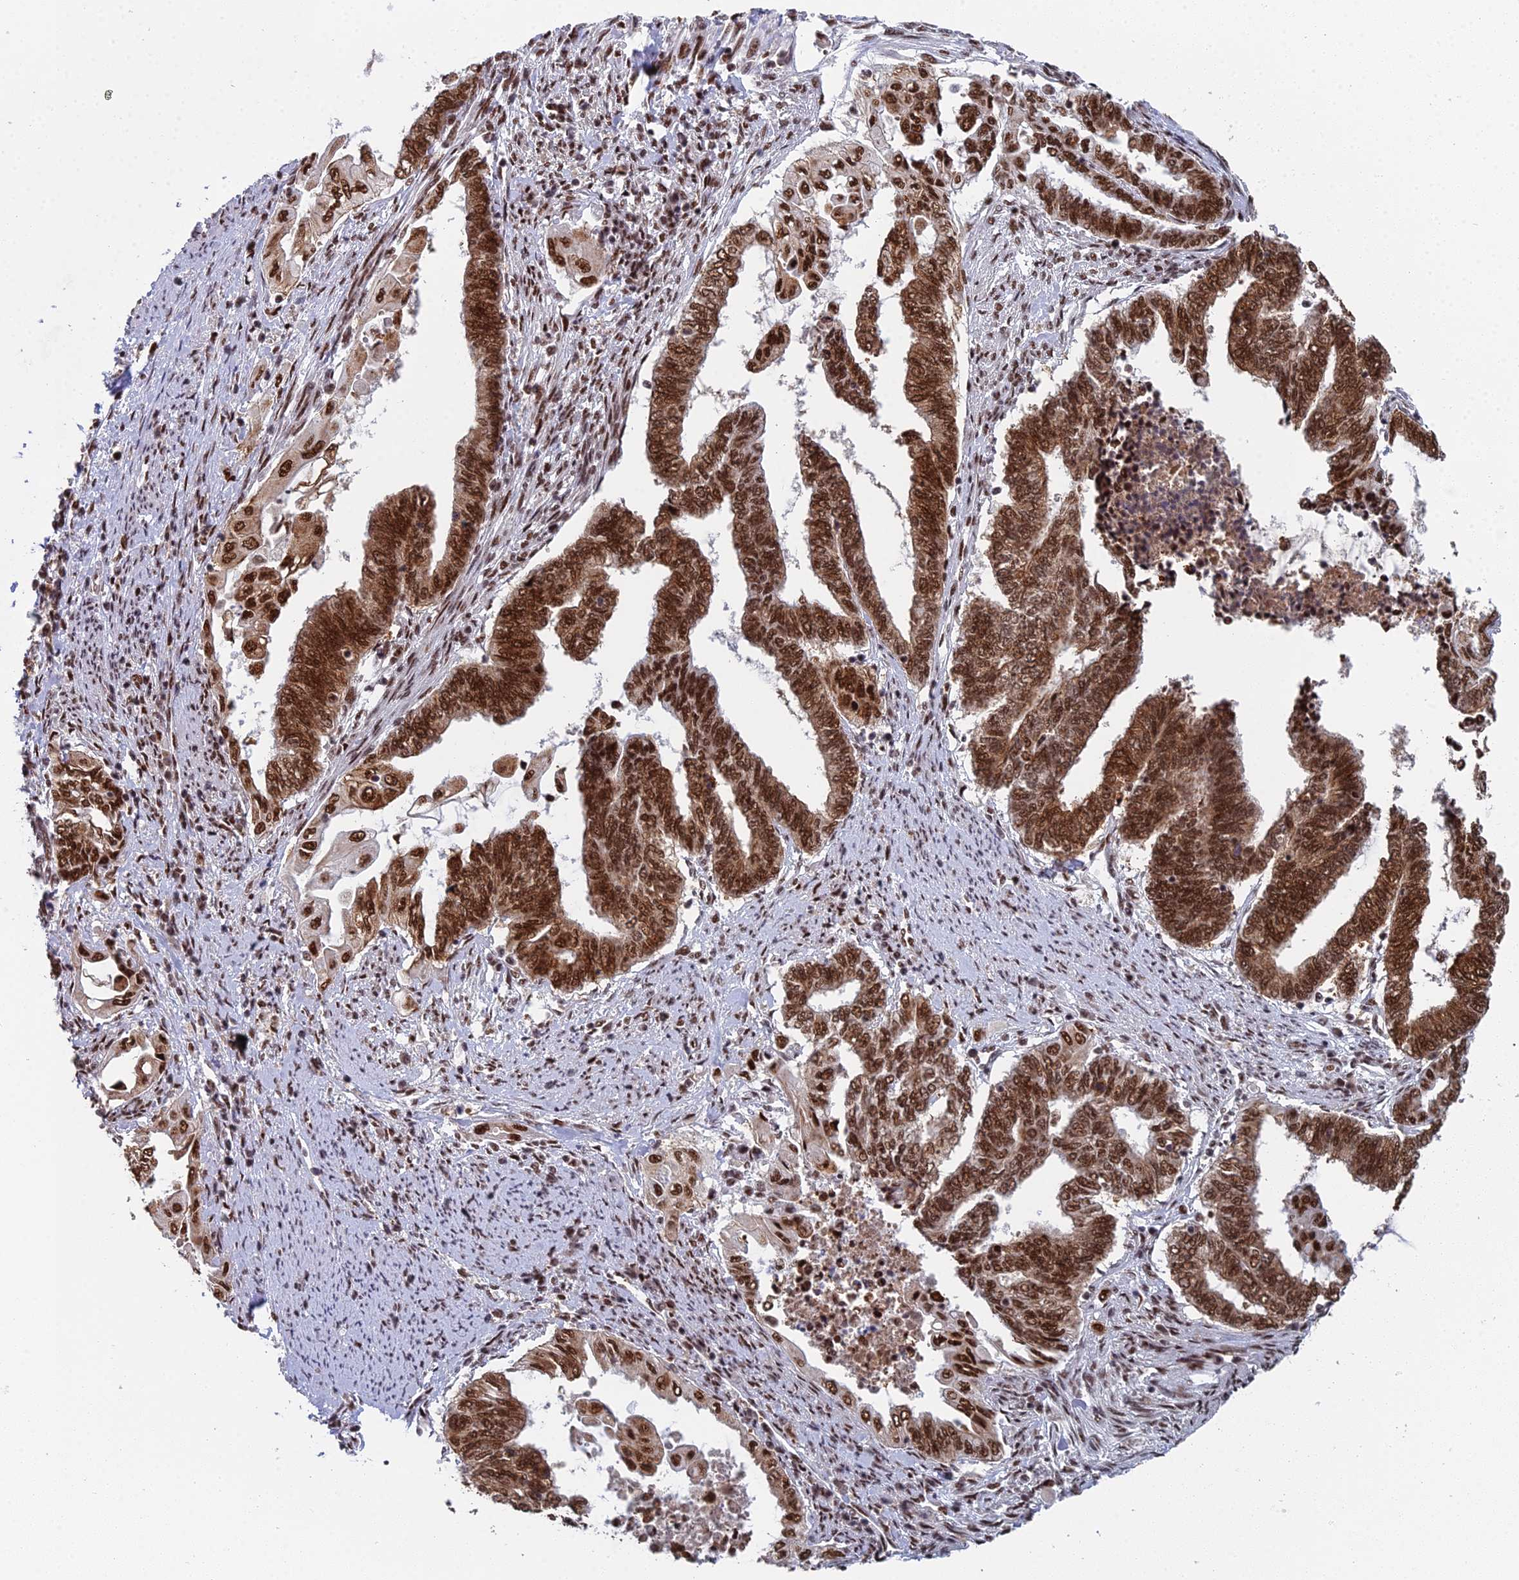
{"staining": {"intensity": "strong", "quantity": ">75%", "location": "cytoplasmic/membranous,nuclear"}, "tissue": "endometrial cancer", "cell_type": "Tumor cells", "image_type": "cancer", "snomed": [{"axis": "morphology", "description": "Adenocarcinoma, NOS"}, {"axis": "topography", "description": "Uterus"}, {"axis": "topography", "description": "Endometrium"}], "caption": "A brown stain highlights strong cytoplasmic/membranous and nuclear expression of a protein in human adenocarcinoma (endometrial) tumor cells.", "gene": "SF3B3", "patient": {"sex": "female", "age": 70}}